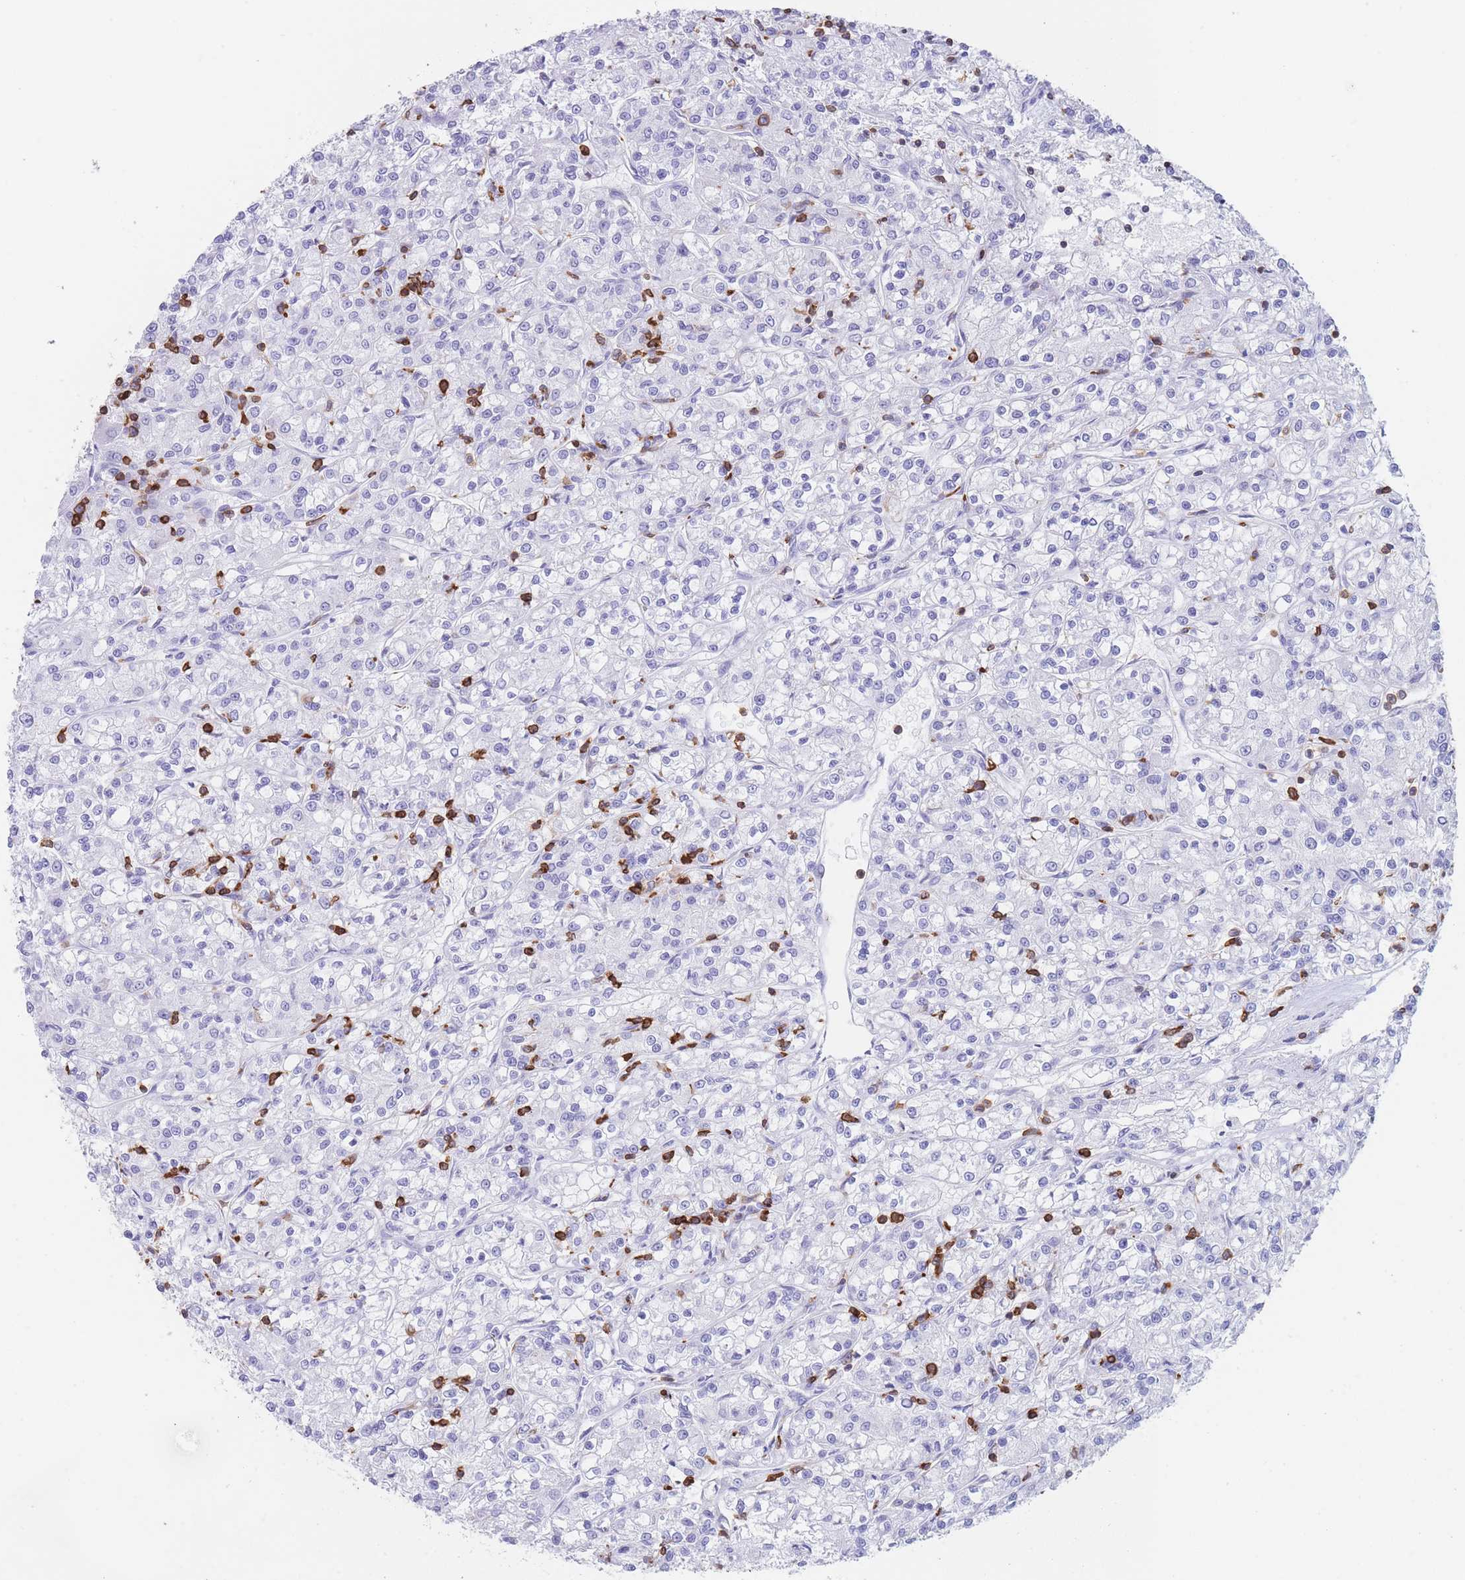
{"staining": {"intensity": "negative", "quantity": "none", "location": "none"}, "tissue": "renal cancer", "cell_type": "Tumor cells", "image_type": "cancer", "snomed": [{"axis": "morphology", "description": "Adenocarcinoma, NOS"}, {"axis": "topography", "description": "Kidney"}], "caption": "High magnification brightfield microscopy of renal adenocarcinoma stained with DAB (brown) and counterstained with hematoxylin (blue): tumor cells show no significant positivity. (Brightfield microscopy of DAB (3,3'-diaminobenzidine) immunohistochemistry at high magnification).", "gene": "CORO1A", "patient": {"sex": "female", "age": 59}}